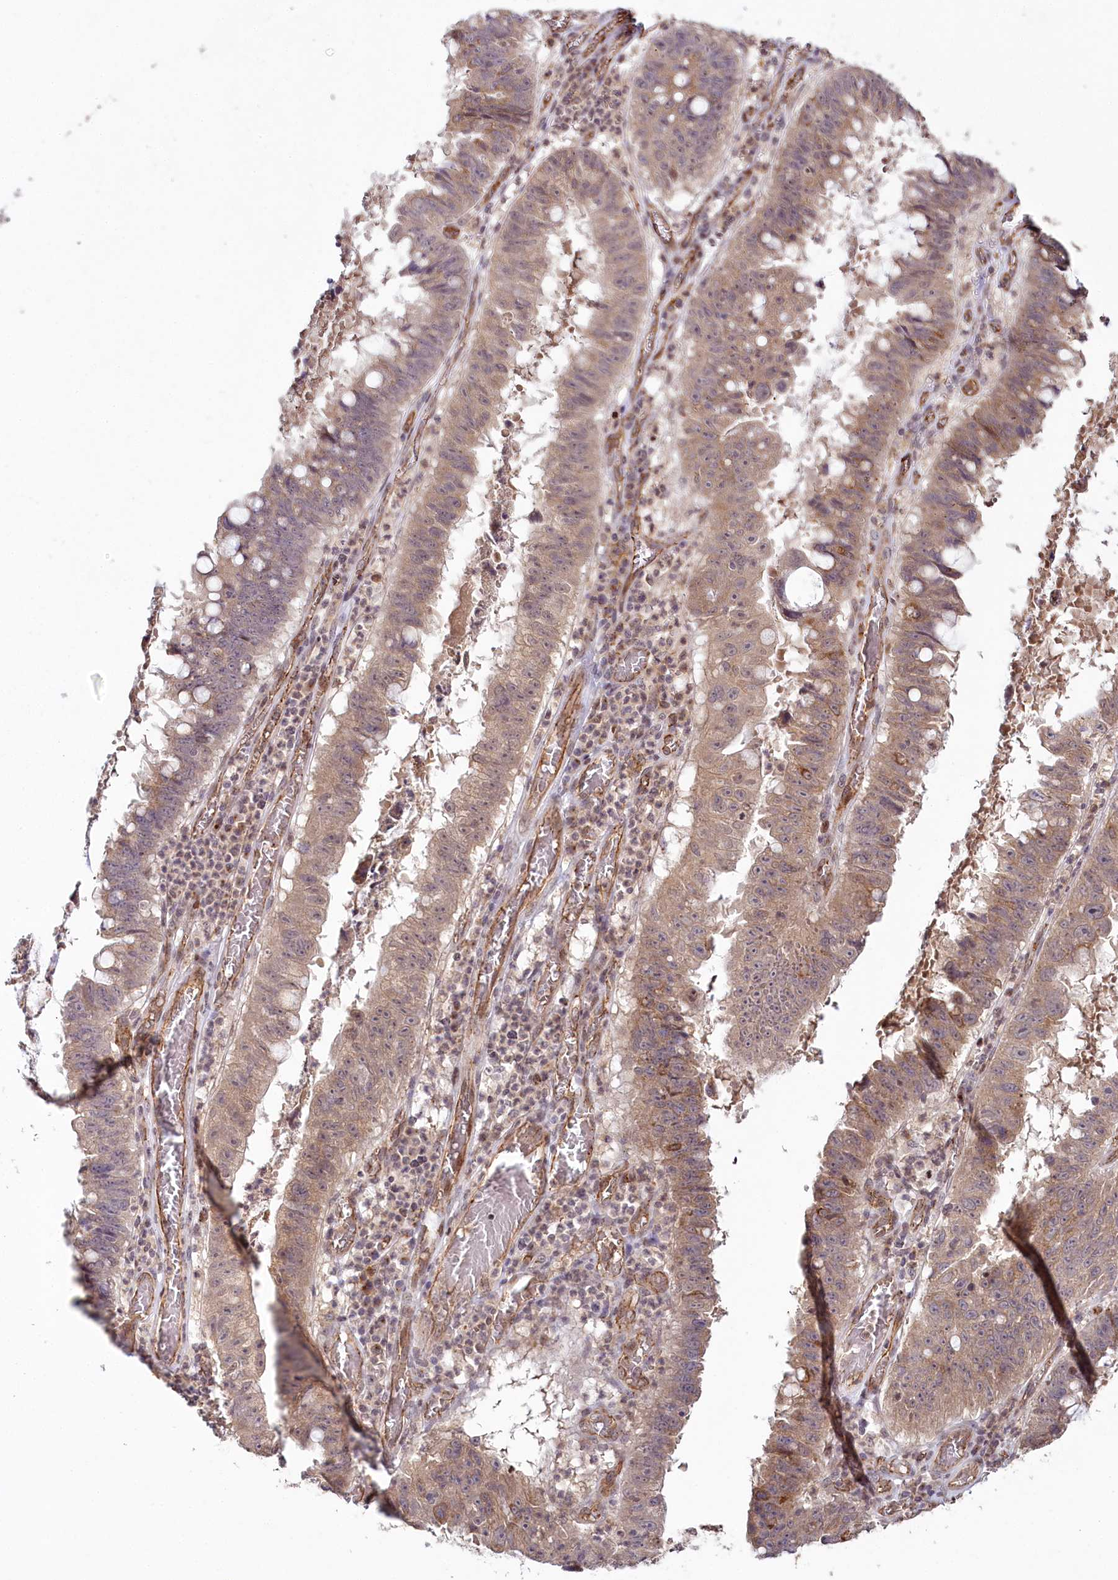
{"staining": {"intensity": "moderate", "quantity": ">75%", "location": "cytoplasmic/membranous,nuclear"}, "tissue": "stomach cancer", "cell_type": "Tumor cells", "image_type": "cancer", "snomed": [{"axis": "morphology", "description": "Adenocarcinoma, NOS"}, {"axis": "topography", "description": "Stomach"}], "caption": "Stomach cancer (adenocarcinoma) stained with a protein marker displays moderate staining in tumor cells.", "gene": "ALKBH8", "patient": {"sex": "male", "age": 59}}